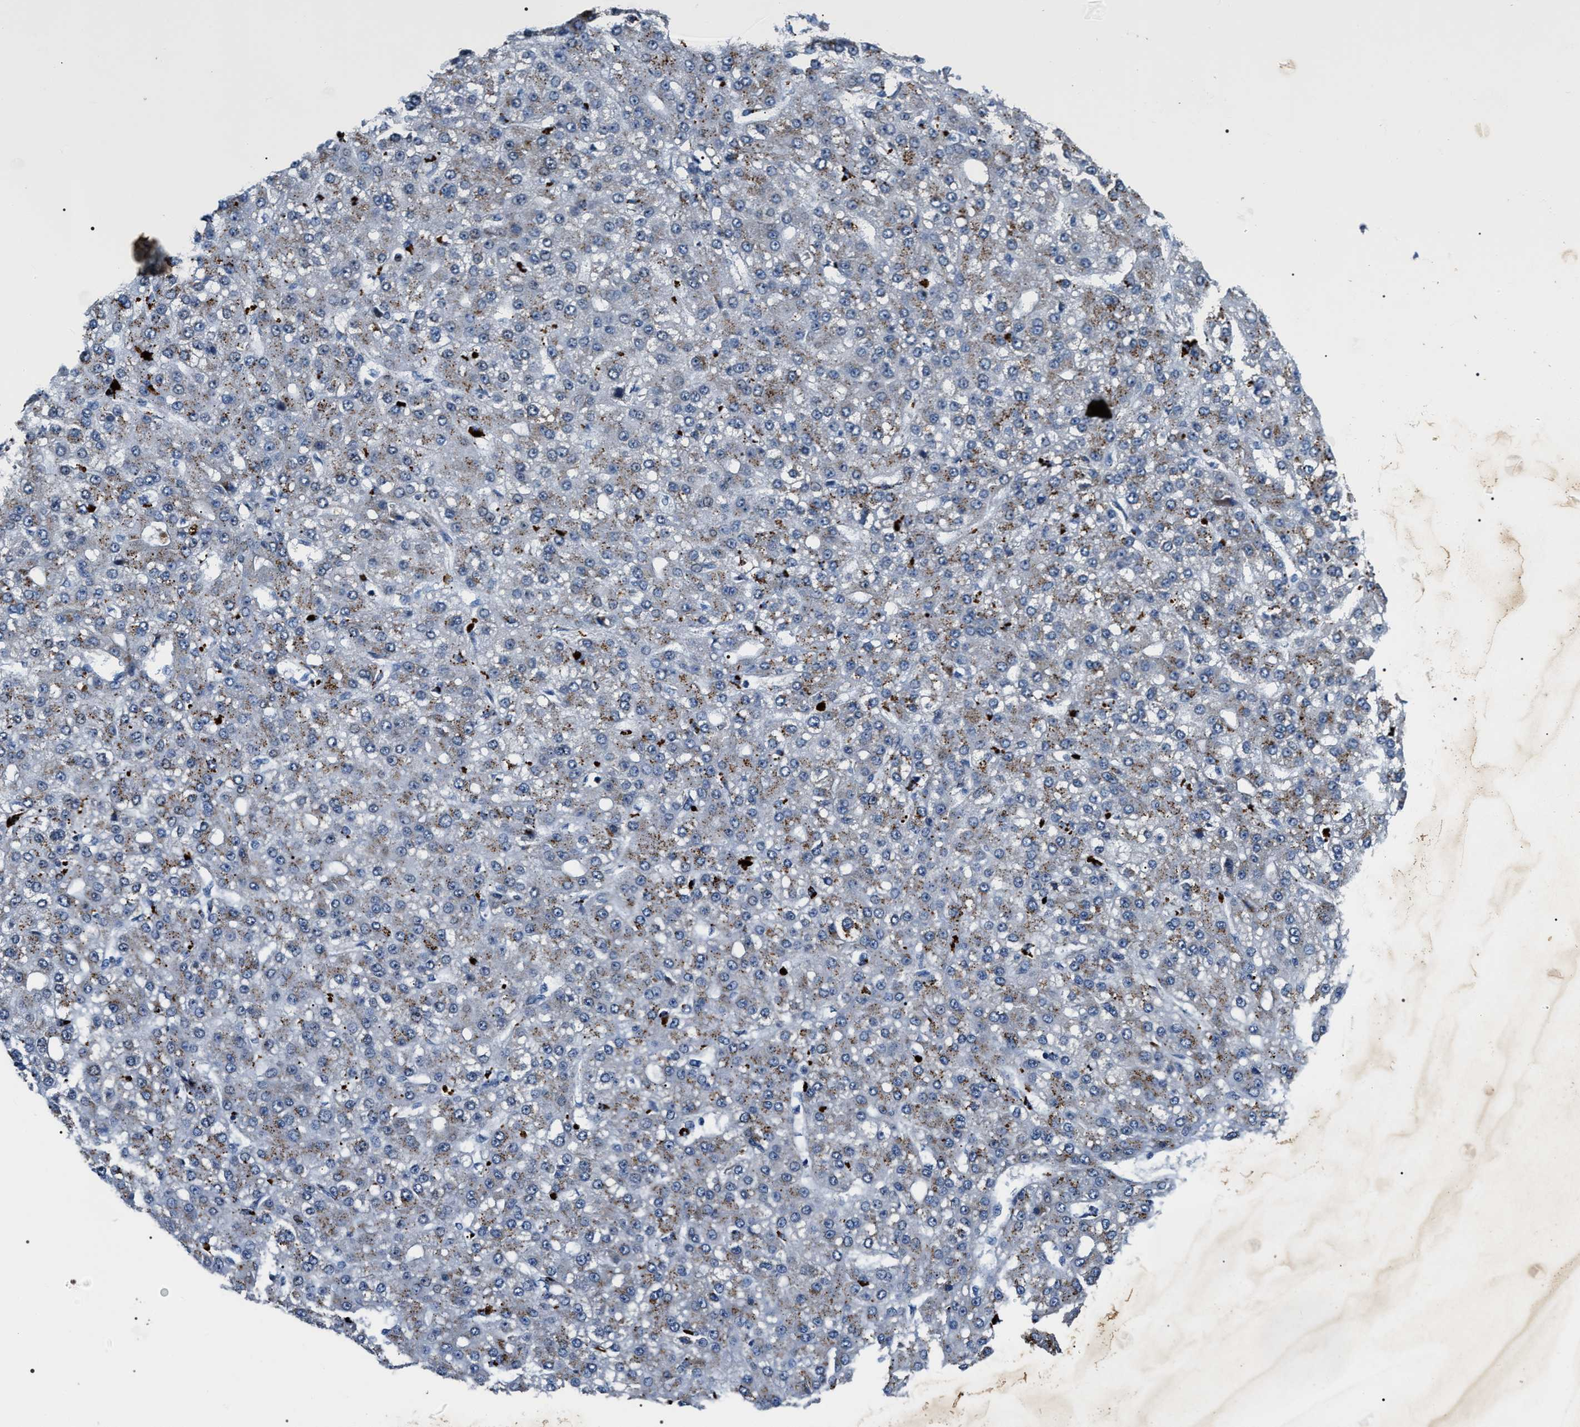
{"staining": {"intensity": "moderate", "quantity": "25%-75%", "location": "cytoplasmic/membranous"}, "tissue": "liver cancer", "cell_type": "Tumor cells", "image_type": "cancer", "snomed": [{"axis": "morphology", "description": "Carcinoma, Hepatocellular, NOS"}, {"axis": "topography", "description": "Liver"}], "caption": "IHC micrograph of liver cancer stained for a protein (brown), which shows medium levels of moderate cytoplasmic/membranous positivity in approximately 25%-75% of tumor cells.", "gene": "C7orf25", "patient": {"sex": "male", "age": 67}}